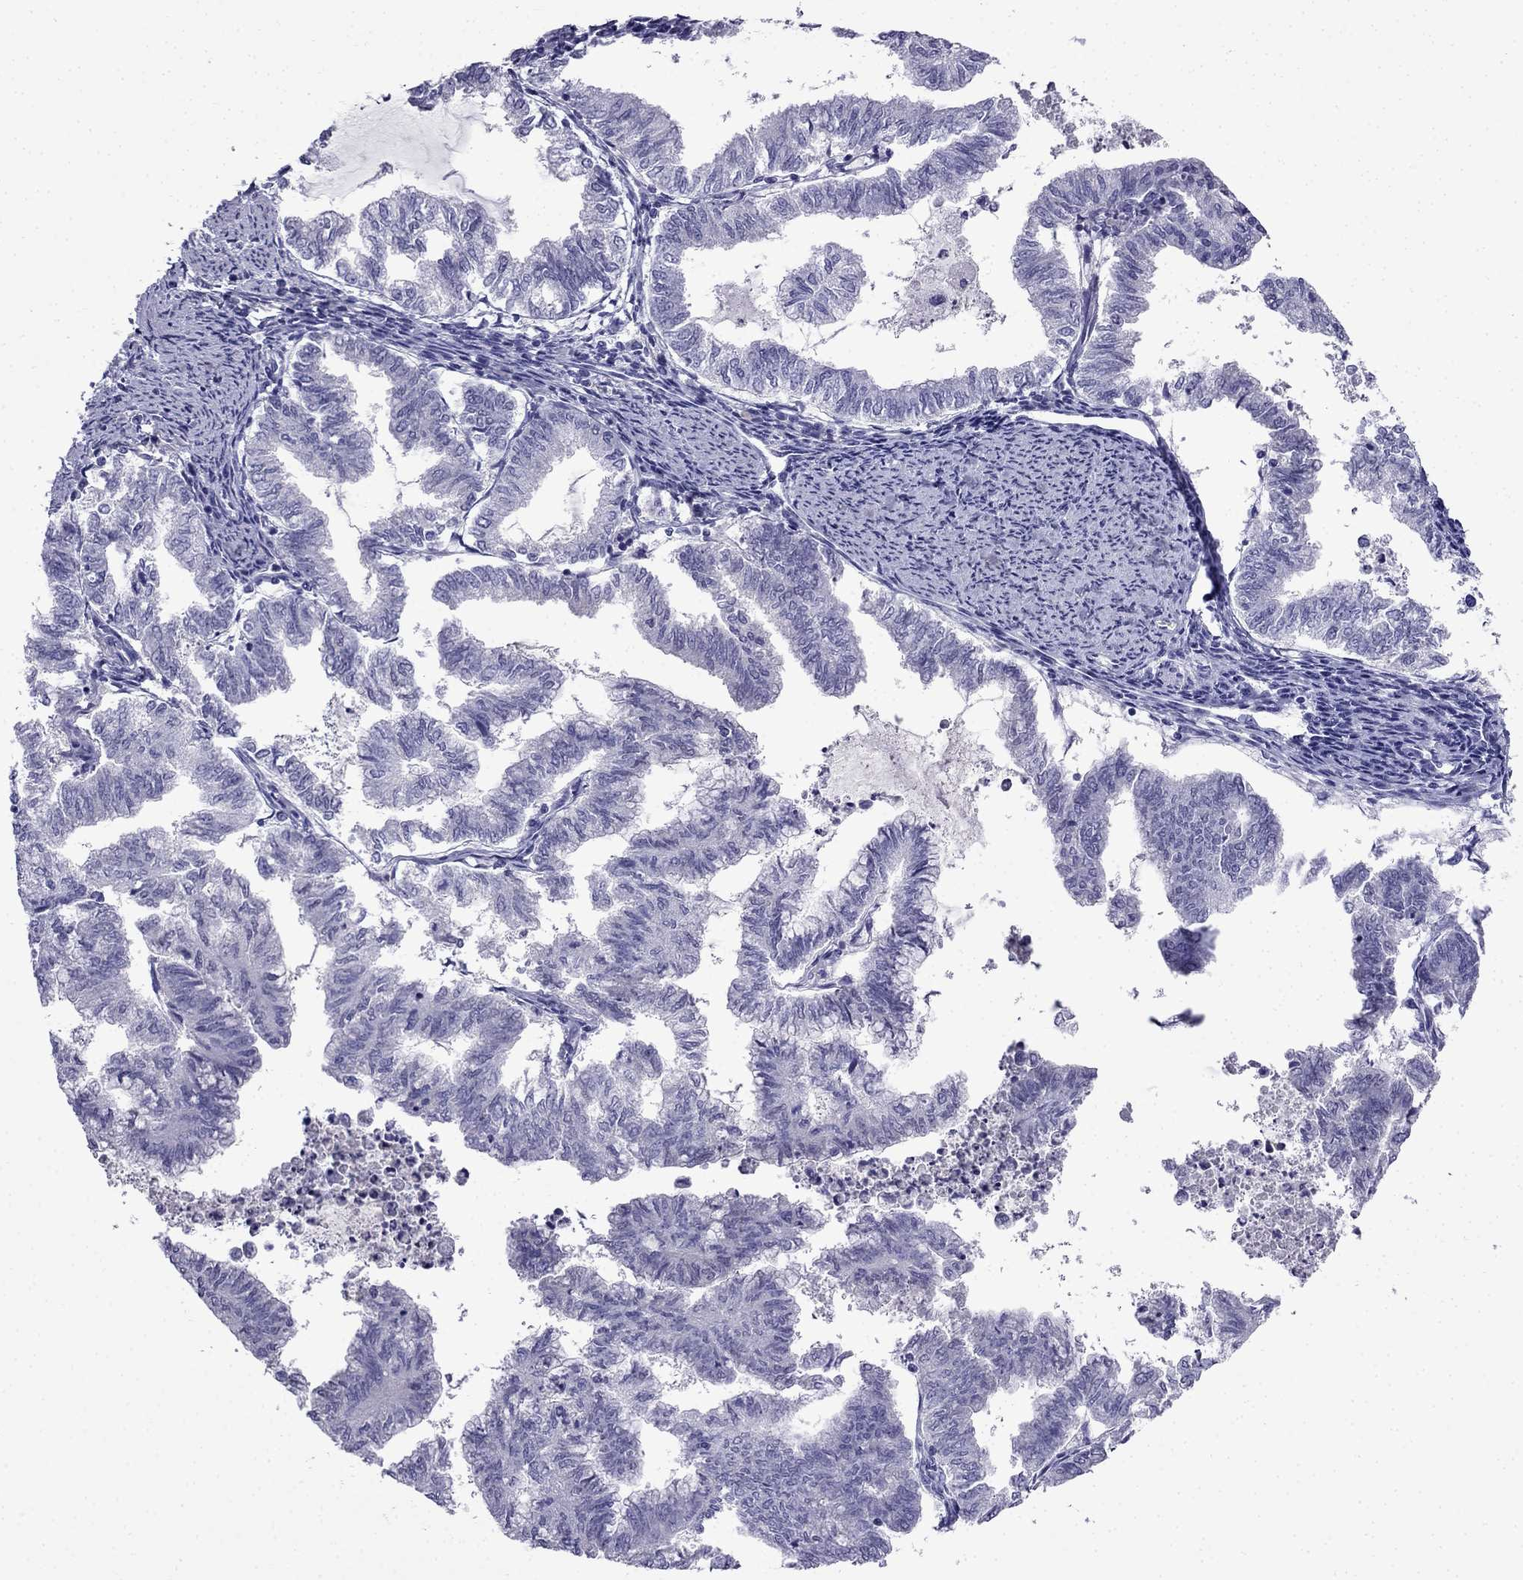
{"staining": {"intensity": "negative", "quantity": "none", "location": "none"}, "tissue": "endometrial cancer", "cell_type": "Tumor cells", "image_type": "cancer", "snomed": [{"axis": "morphology", "description": "Adenocarcinoma, NOS"}, {"axis": "topography", "description": "Endometrium"}], "caption": "A high-resolution photomicrograph shows immunohistochemistry staining of adenocarcinoma (endometrial), which demonstrates no significant positivity in tumor cells.", "gene": "CDHR4", "patient": {"sex": "female", "age": 79}}